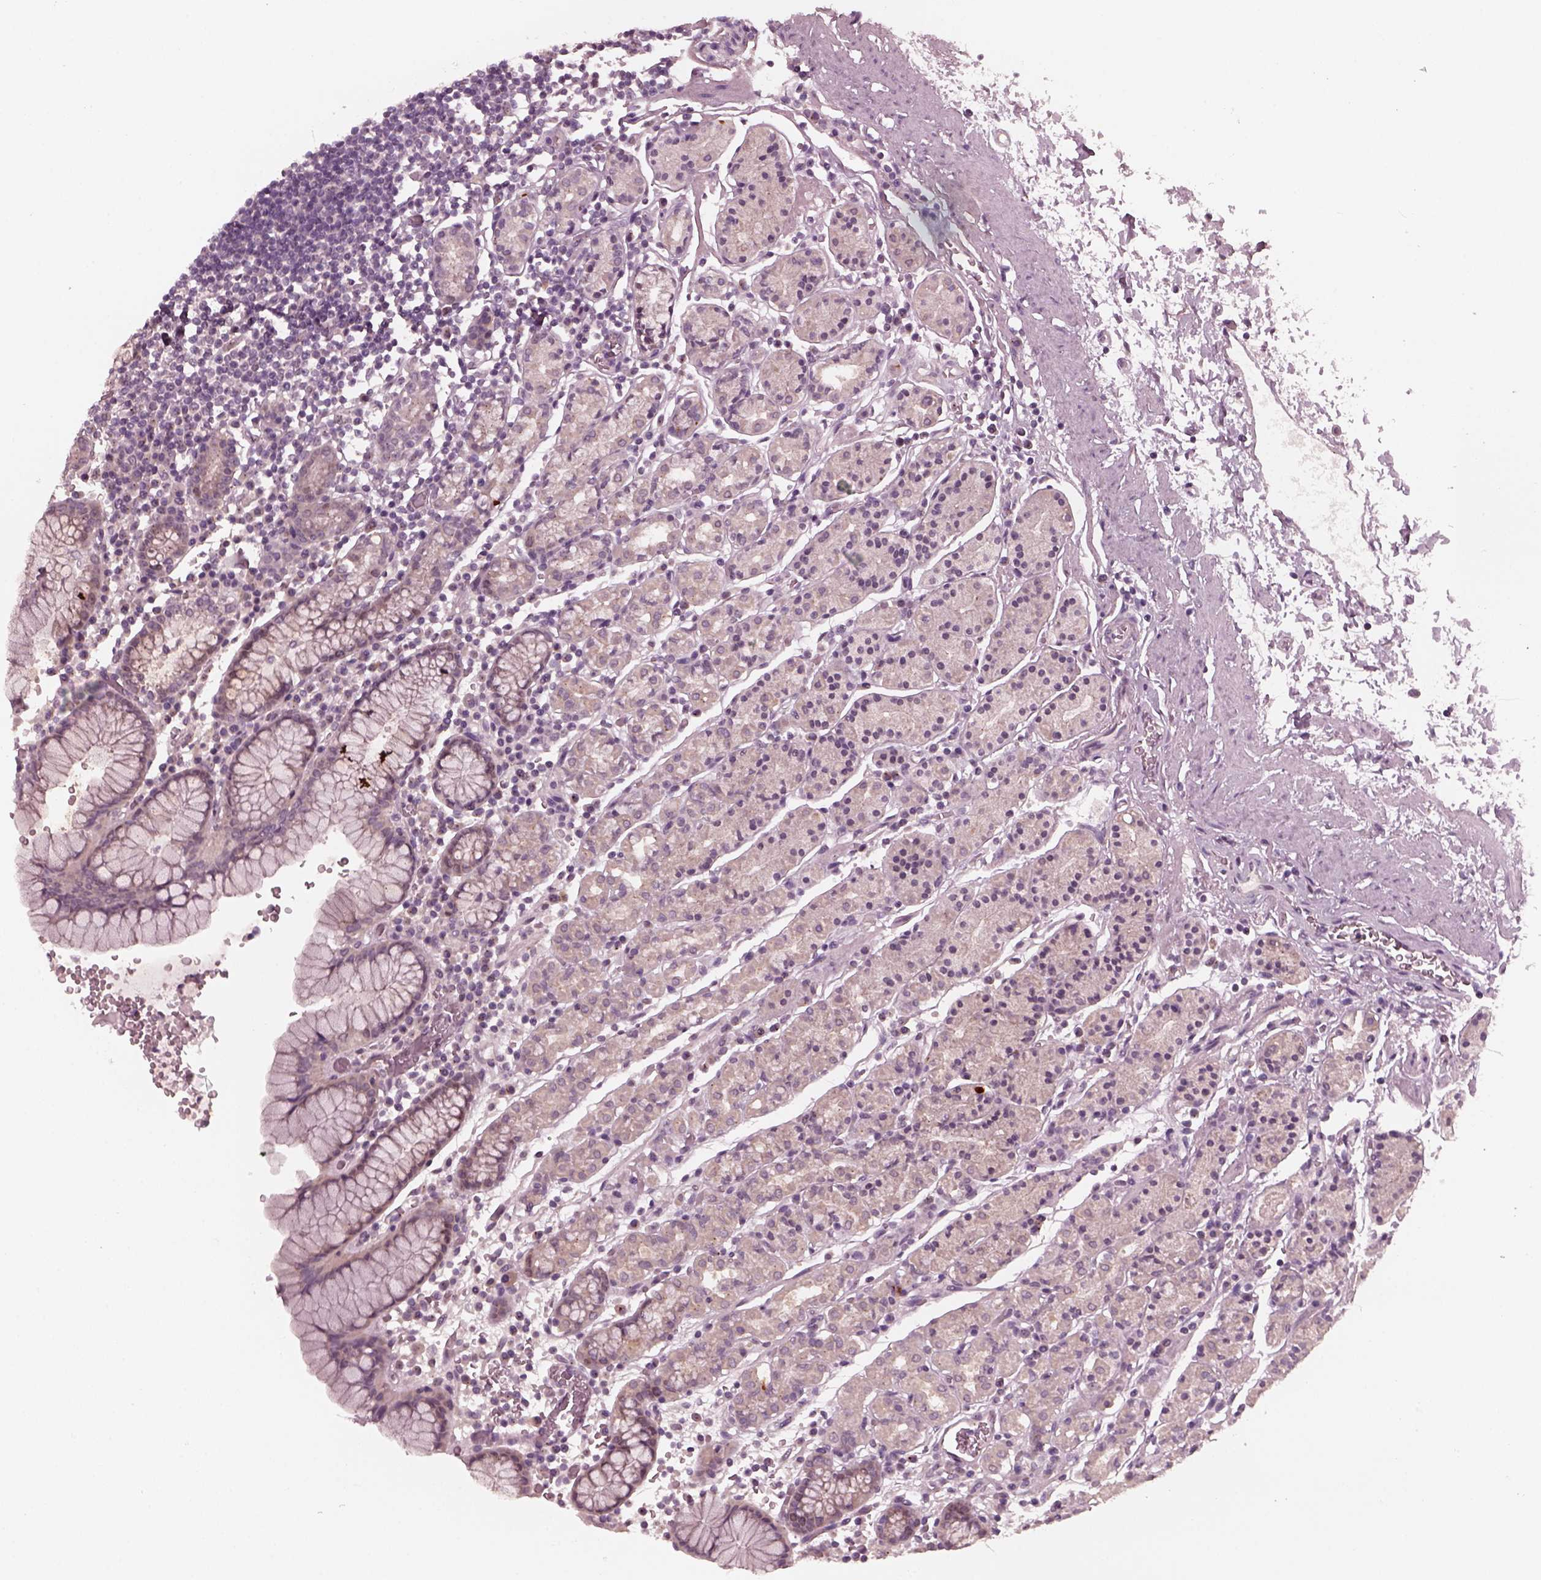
{"staining": {"intensity": "negative", "quantity": "none", "location": "none"}, "tissue": "stomach", "cell_type": "Glandular cells", "image_type": "normal", "snomed": [{"axis": "morphology", "description": "Normal tissue, NOS"}, {"axis": "topography", "description": "Stomach, upper"}, {"axis": "topography", "description": "Stomach"}], "caption": "Immunohistochemistry histopathology image of benign stomach: stomach stained with DAB displays no significant protein staining in glandular cells.", "gene": "SAXO1", "patient": {"sex": "male", "age": 62}}